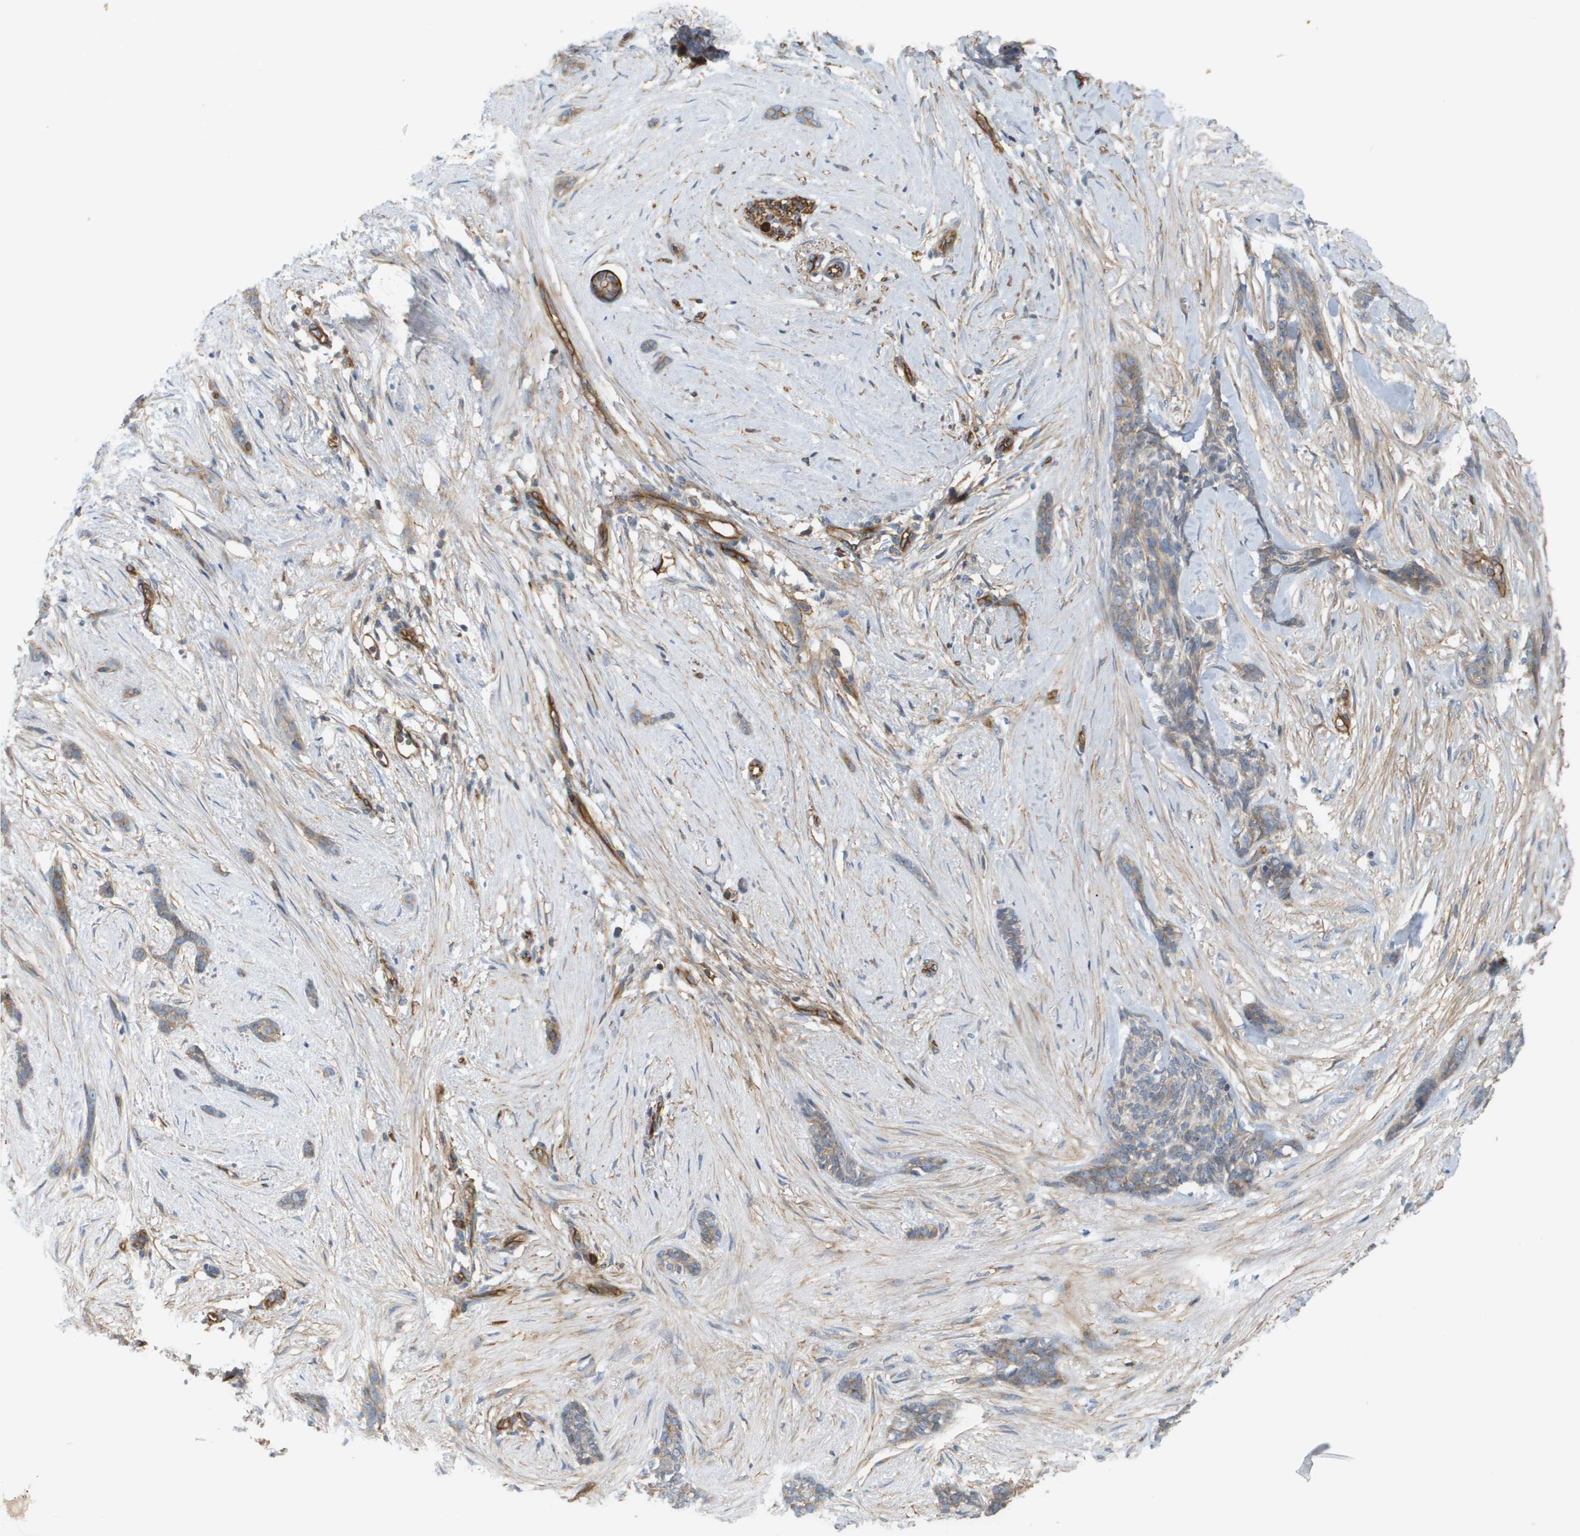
{"staining": {"intensity": "weak", "quantity": "25%-75%", "location": "cytoplasmic/membranous"}, "tissue": "skin cancer", "cell_type": "Tumor cells", "image_type": "cancer", "snomed": [{"axis": "morphology", "description": "Basal cell carcinoma"}, {"axis": "morphology", "description": "Adnexal tumor, benign"}, {"axis": "topography", "description": "Skin"}], "caption": "Immunohistochemical staining of benign adnexal tumor (skin) exhibits low levels of weak cytoplasmic/membranous expression in about 25%-75% of tumor cells. The staining is performed using DAB (3,3'-diaminobenzidine) brown chromogen to label protein expression. The nuclei are counter-stained blue using hematoxylin.", "gene": "SGMS2", "patient": {"sex": "female", "age": 42}}